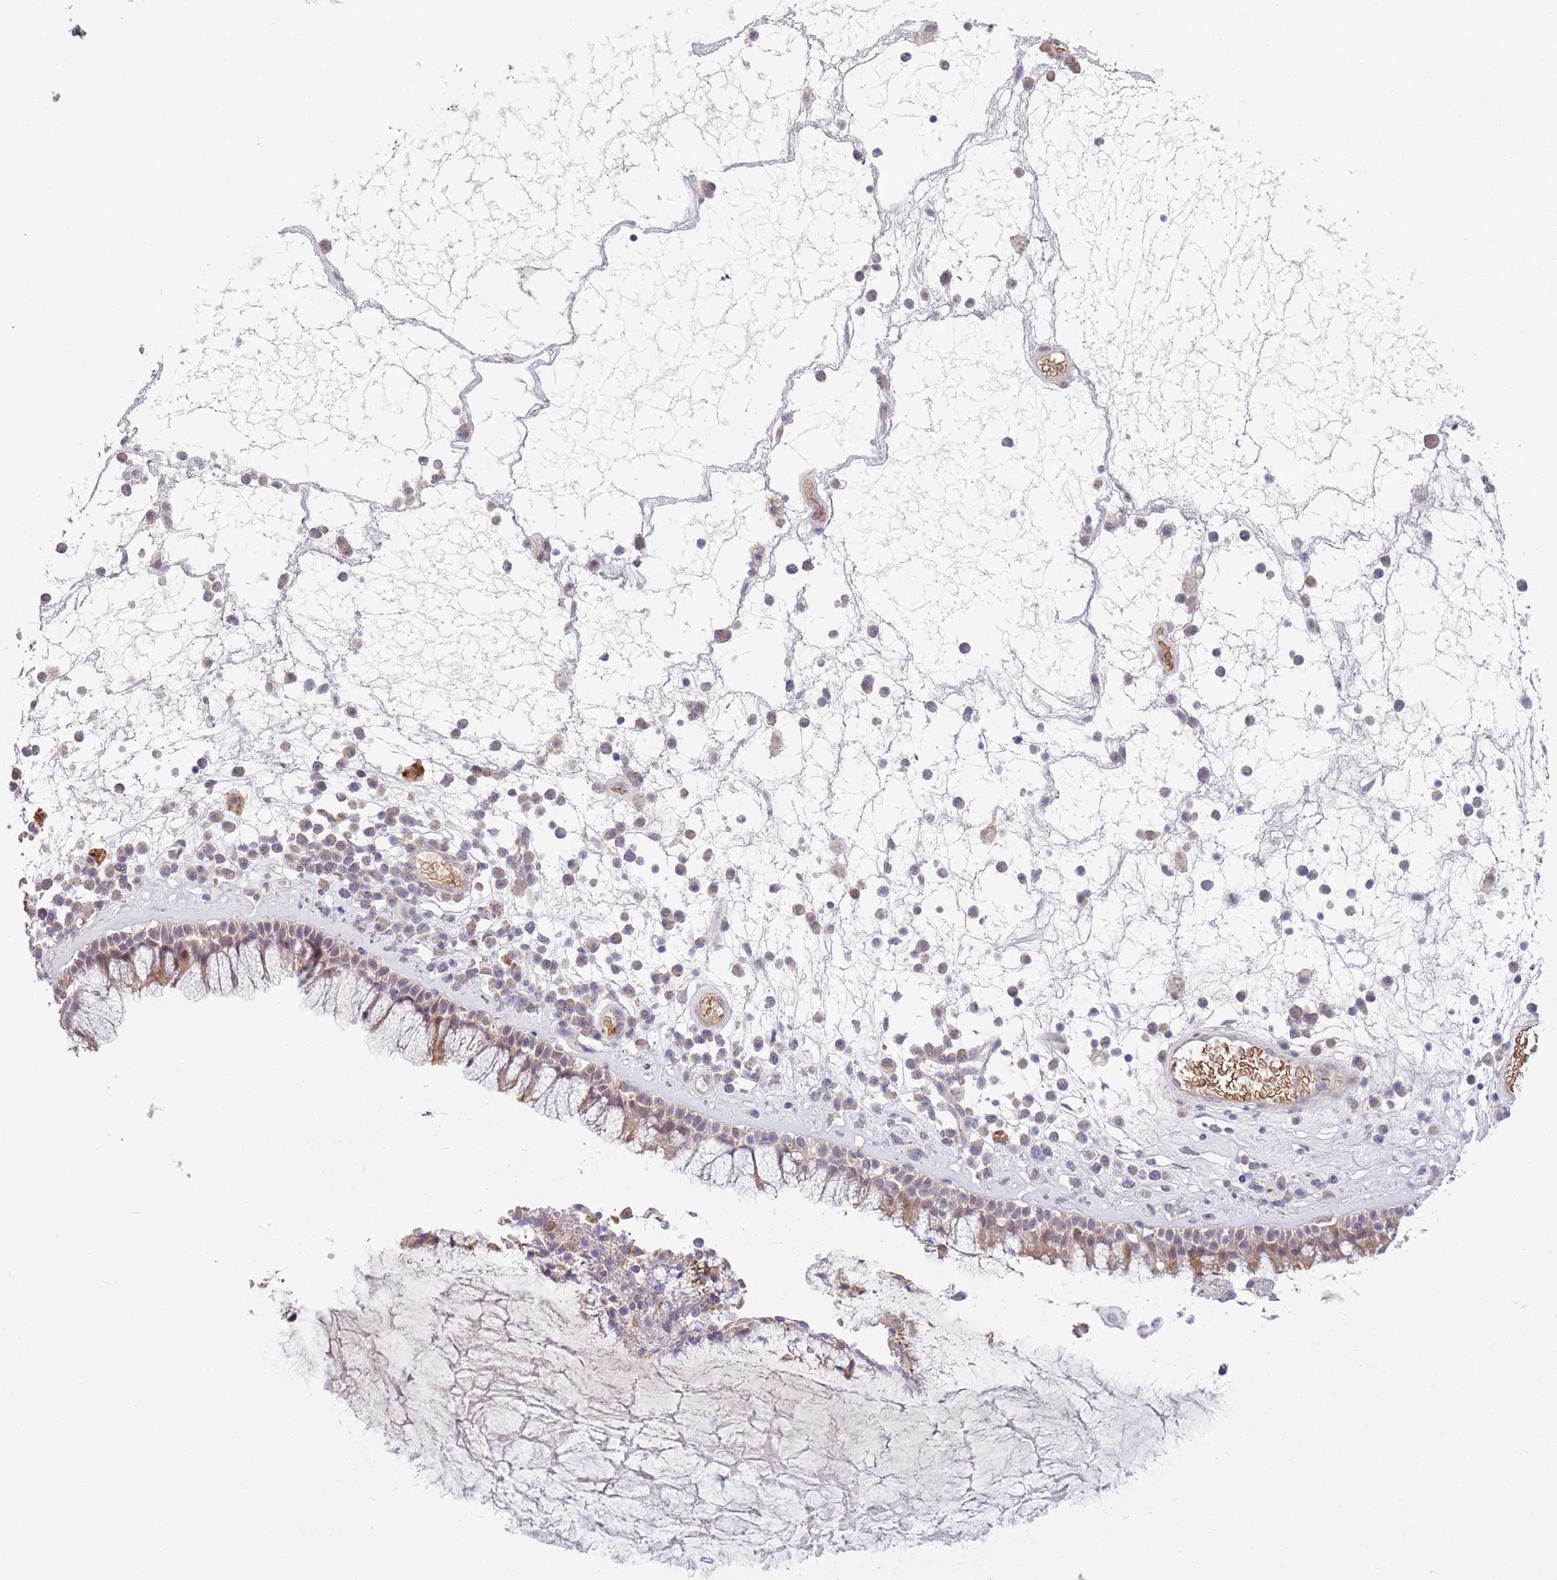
{"staining": {"intensity": "moderate", "quantity": "<25%", "location": "cytoplasmic/membranous"}, "tissue": "nasopharynx", "cell_type": "Respiratory epithelial cells", "image_type": "normal", "snomed": [{"axis": "morphology", "description": "Normal tissue, NOS"}, {"axis": "morphology", "description": "Inflammation, NOS"}, {"axis": "topography", "description": "Nasopharynx"}], "caption": "A low amount of moderate cytoplasmic/membranous expression is seen in approximately <25% of respiratory epithelial cells in benign nasopharynx.", "gene": "TEKT4", "patient": {"sex": "male", "age": 70}}